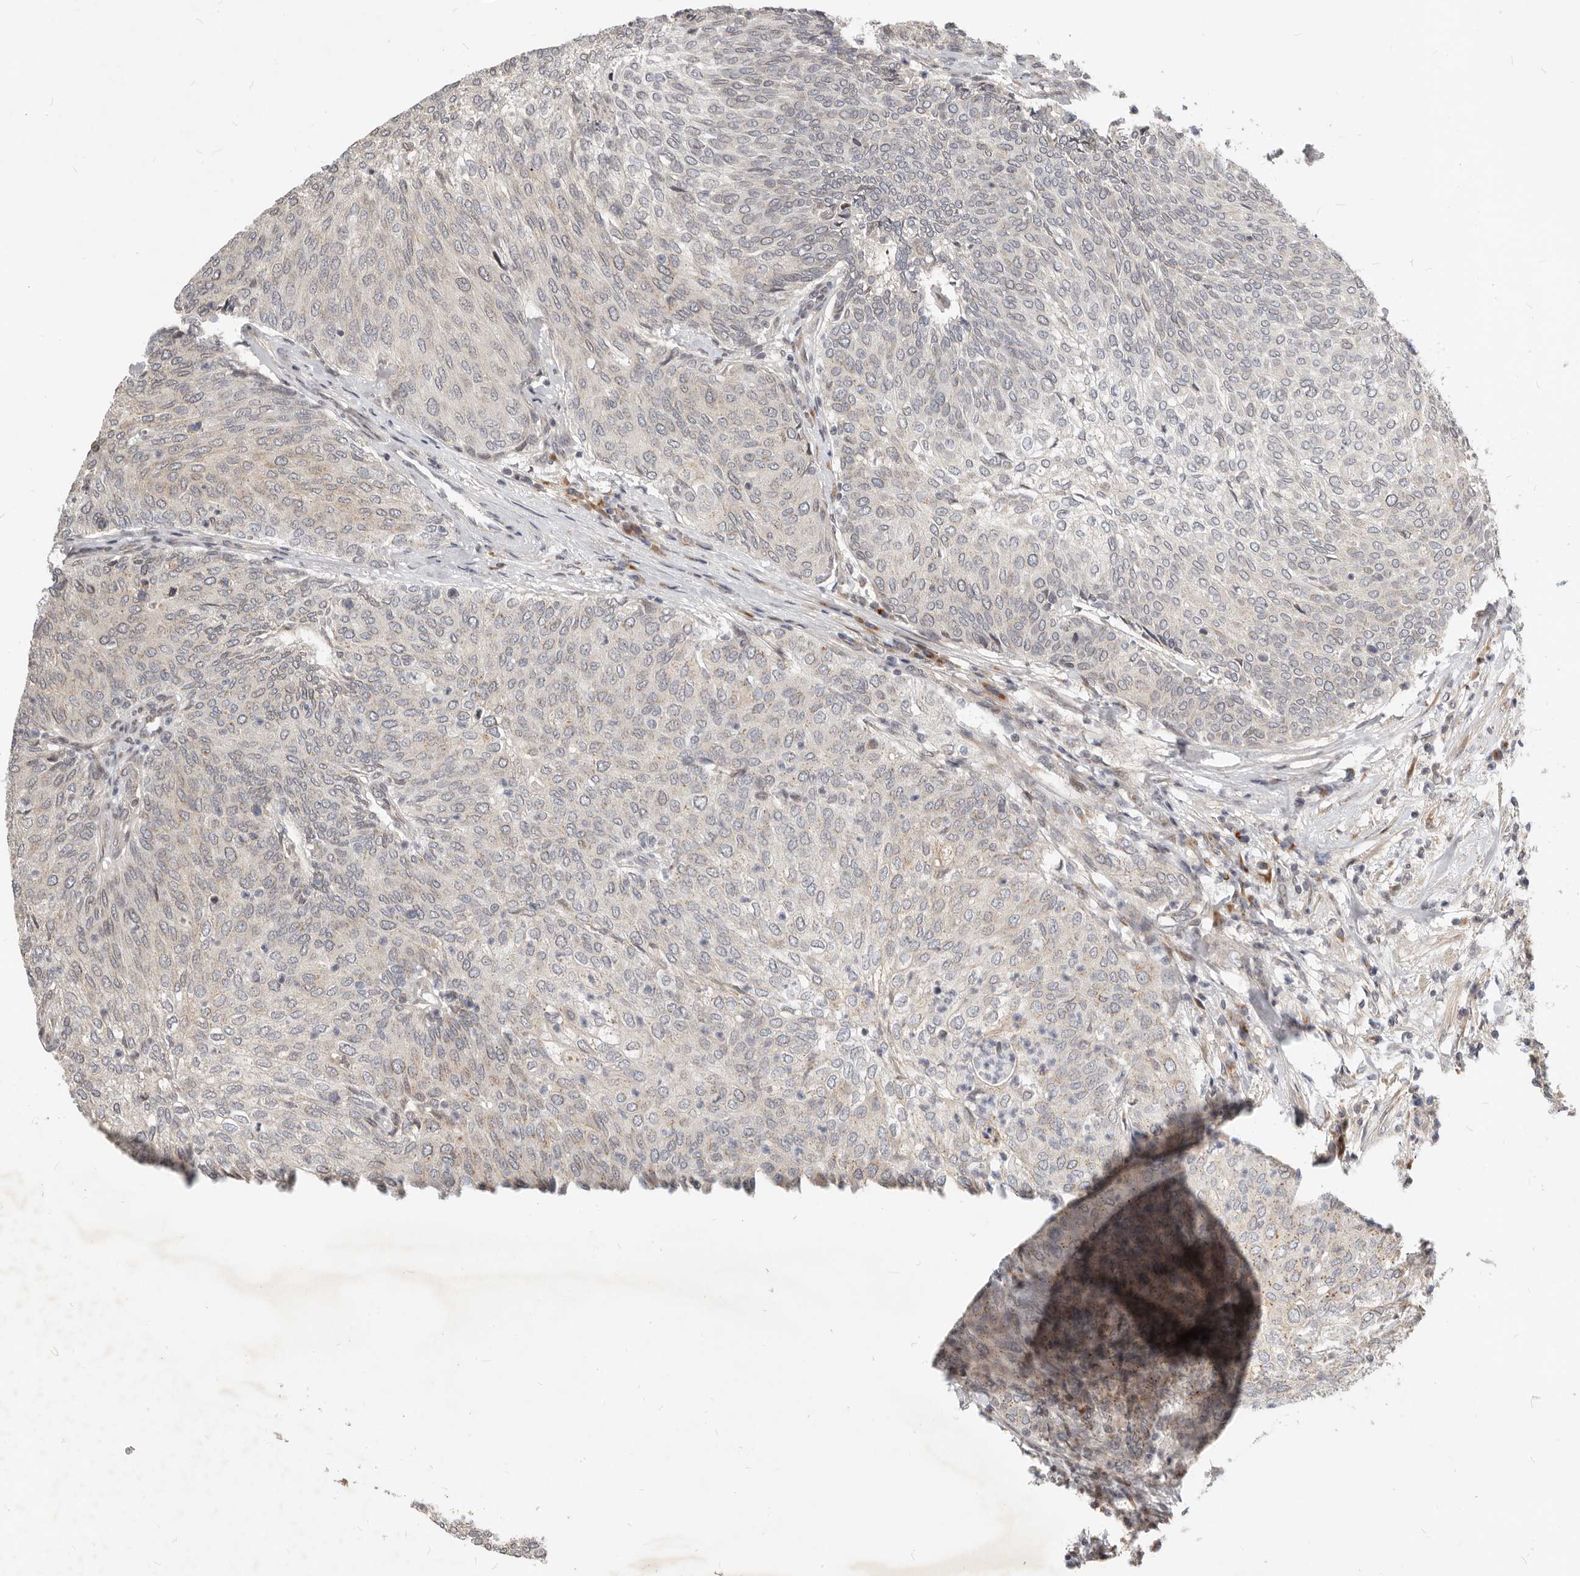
{"staining": {"intensity": "moderate", "quantity": "<25%", "location": "cytoplasmic/membranous"}, "tissue": "urothelial cancer", "cell_type": "Tumor cells", "image_type": "cancer", "snomed": [{"axis": "morphology", "description": "Urothelial carcinoma, Low grade"}, {"axis": "topography", "description": "Urinary bladder"}], "caption": "There is low levels of moderate cytoplasmic/membranous expression in tumor cells of low-grade urothelial carcinoma, as demonstrated by immunohistochemical staining (brown color).", "gene": "NPY4R", "patient": {"sex": "female", "age": 79}}